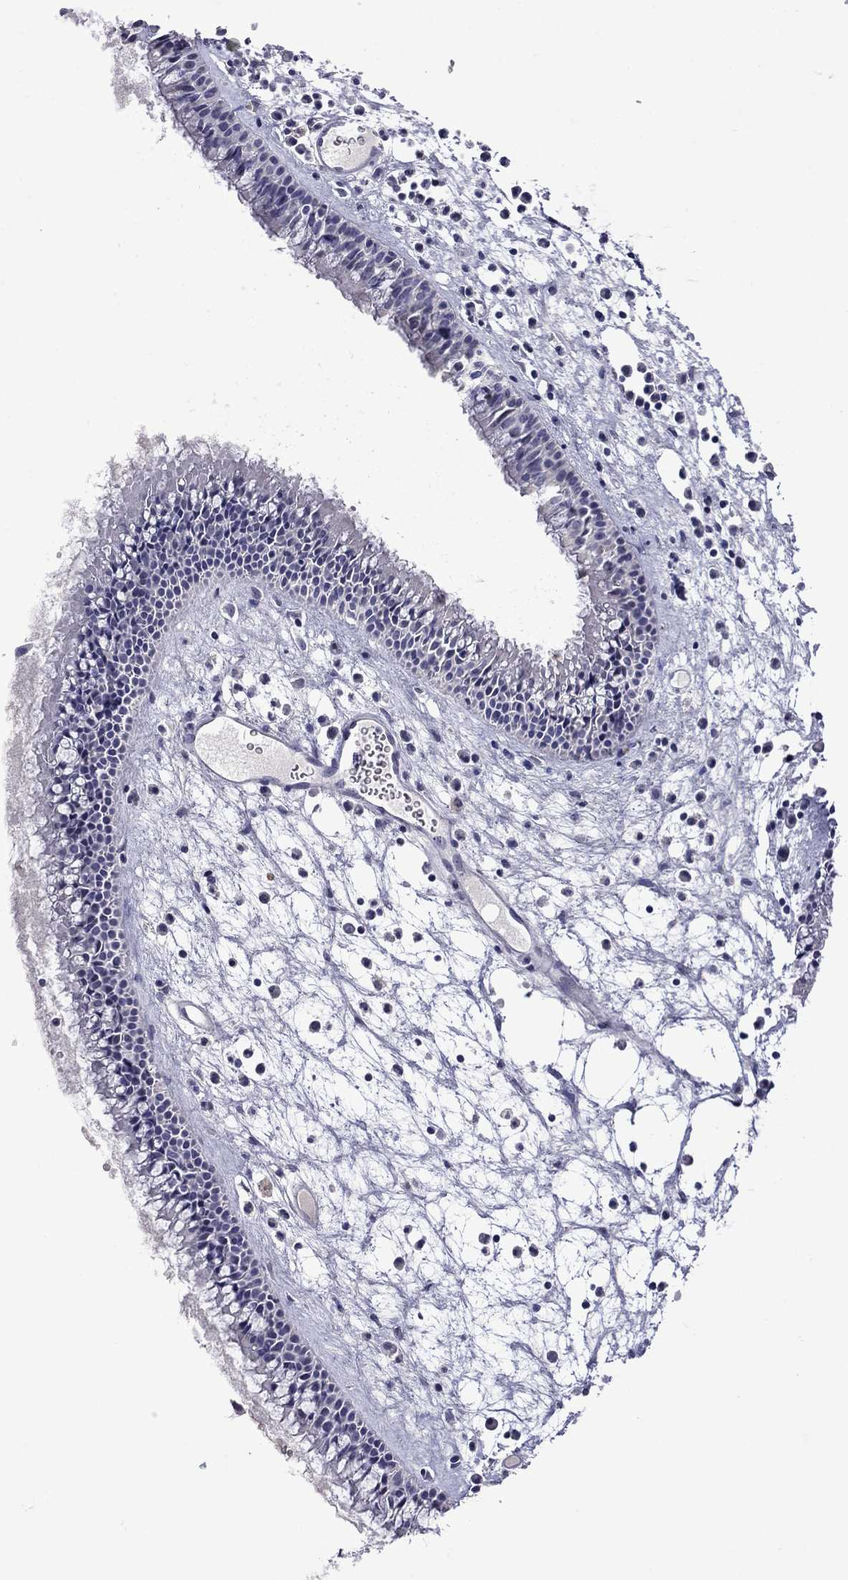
{"staining": {"intensity": "negative", "quantity": "none", "location": "none"}, "tissue": "nasopharynx", "cell_type": "Respiratory epithelial cells", "image_type": "normal", "snomed": [{"axis": "morphology", "description": "Normal tissue, NOS"}, {"axis": "topography", "description": "Nasopharynx"}], "caption": "This is an IHC image of normal human nasopharynx. There is no staining in respiratory epithelial cells.", "gene": "STAR", "patient": {"sex": "female", "age": 47}}